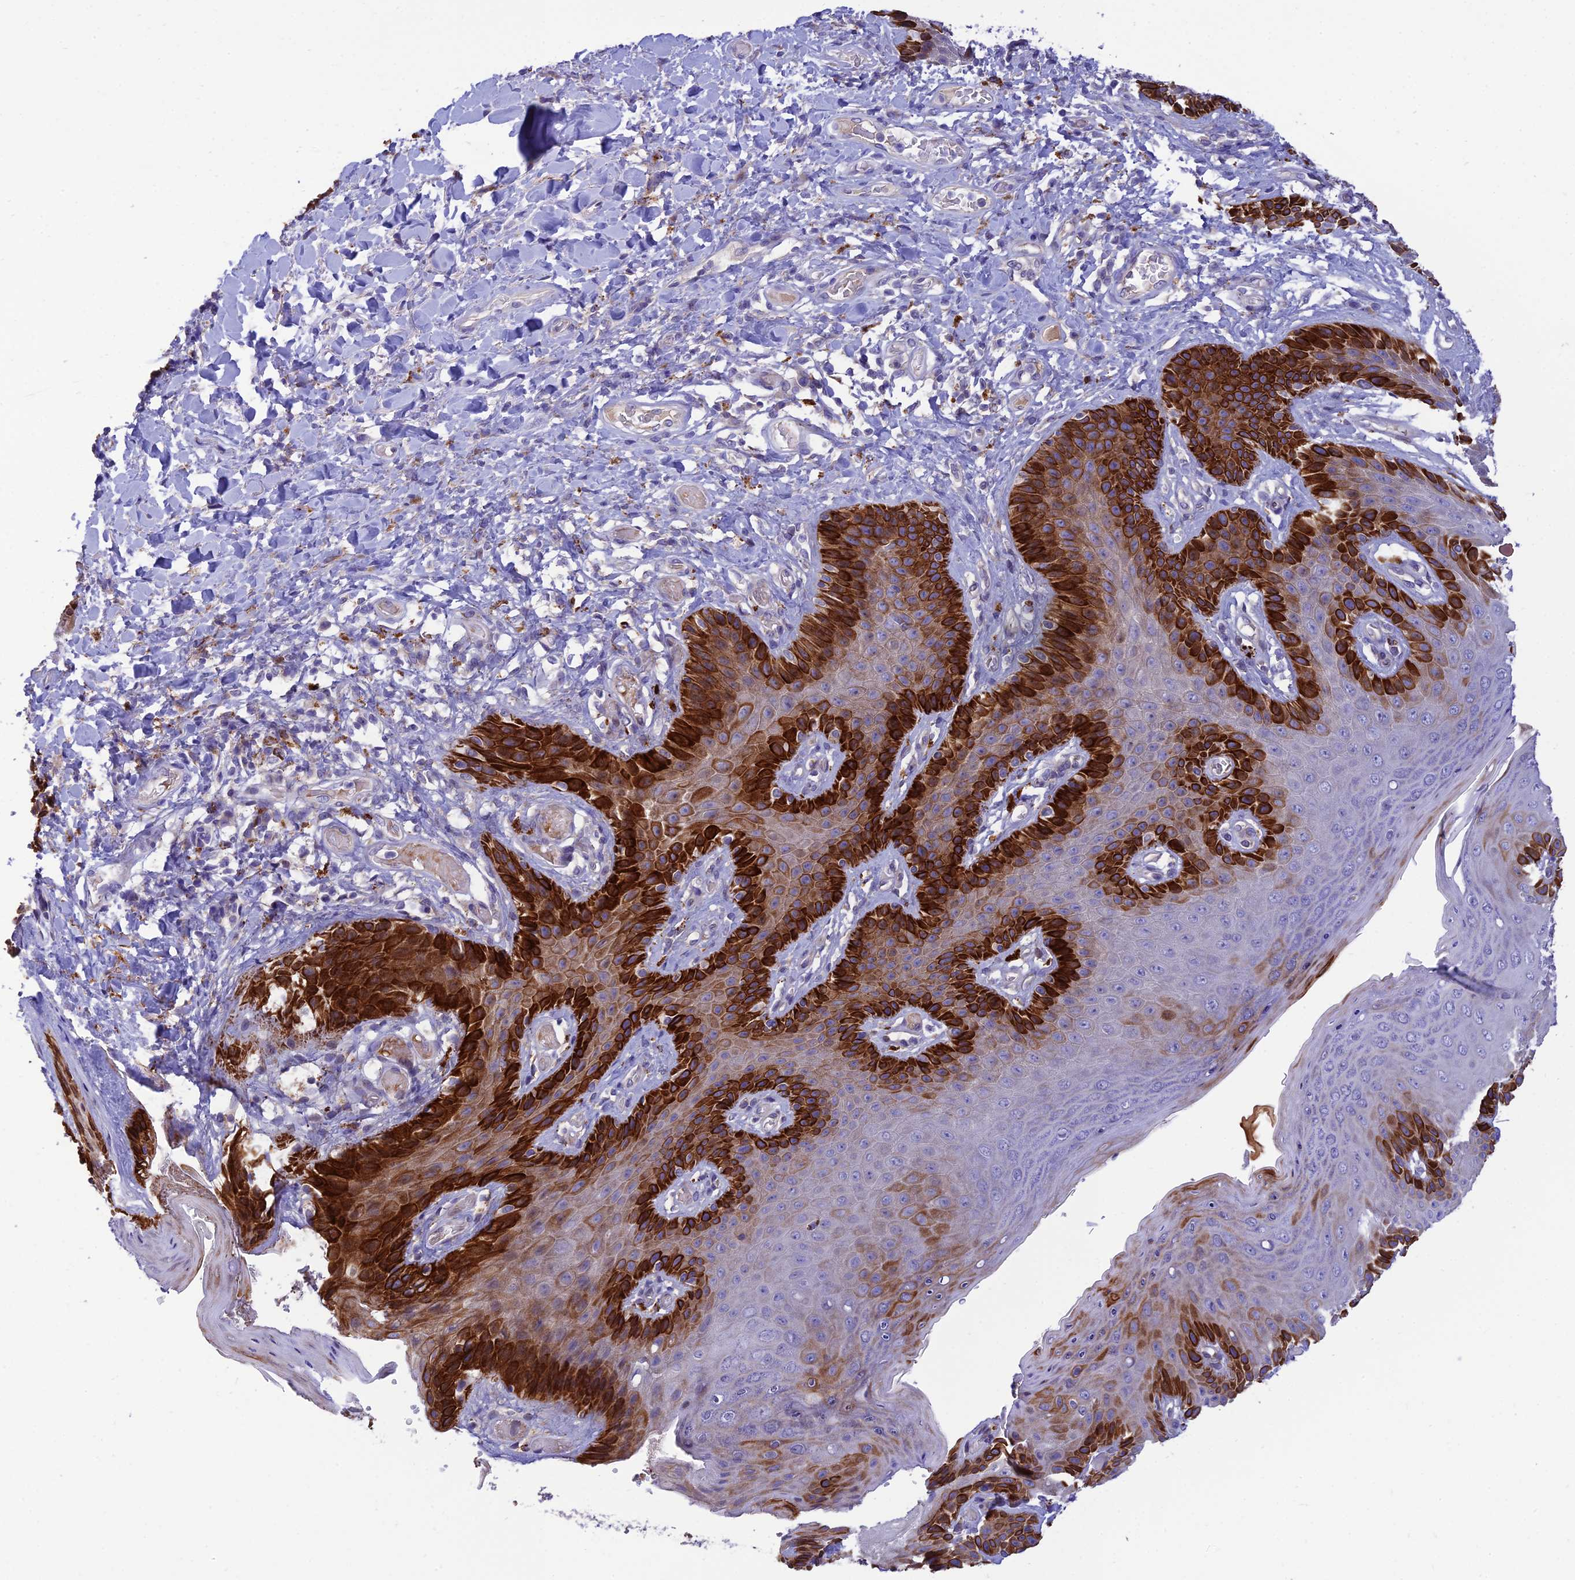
{"staining": {"intensity": "strong", "quantity": "25%-75%", "location": "cytoplasmic/membranous"}, "tissue": "skin", "cell_type": "Epidermal cells", "image_type": "normal", "snomed": [{"axis": "morphology", "description": "Normal tissue, NOS"}, {"axis": "topography", "description": "Anal"}], "caption": "Immunohistochemistry (IHC) image of normal skin: human skin stained using IHC shows high levels of strong protein expression localized specifically in the cytoplasmic/membranous of epidermal cells, appearing as a cytoplasmic/membranous brown color.", "gene": "CCDC157", "patient": {"sex": "female", "age": 89}}